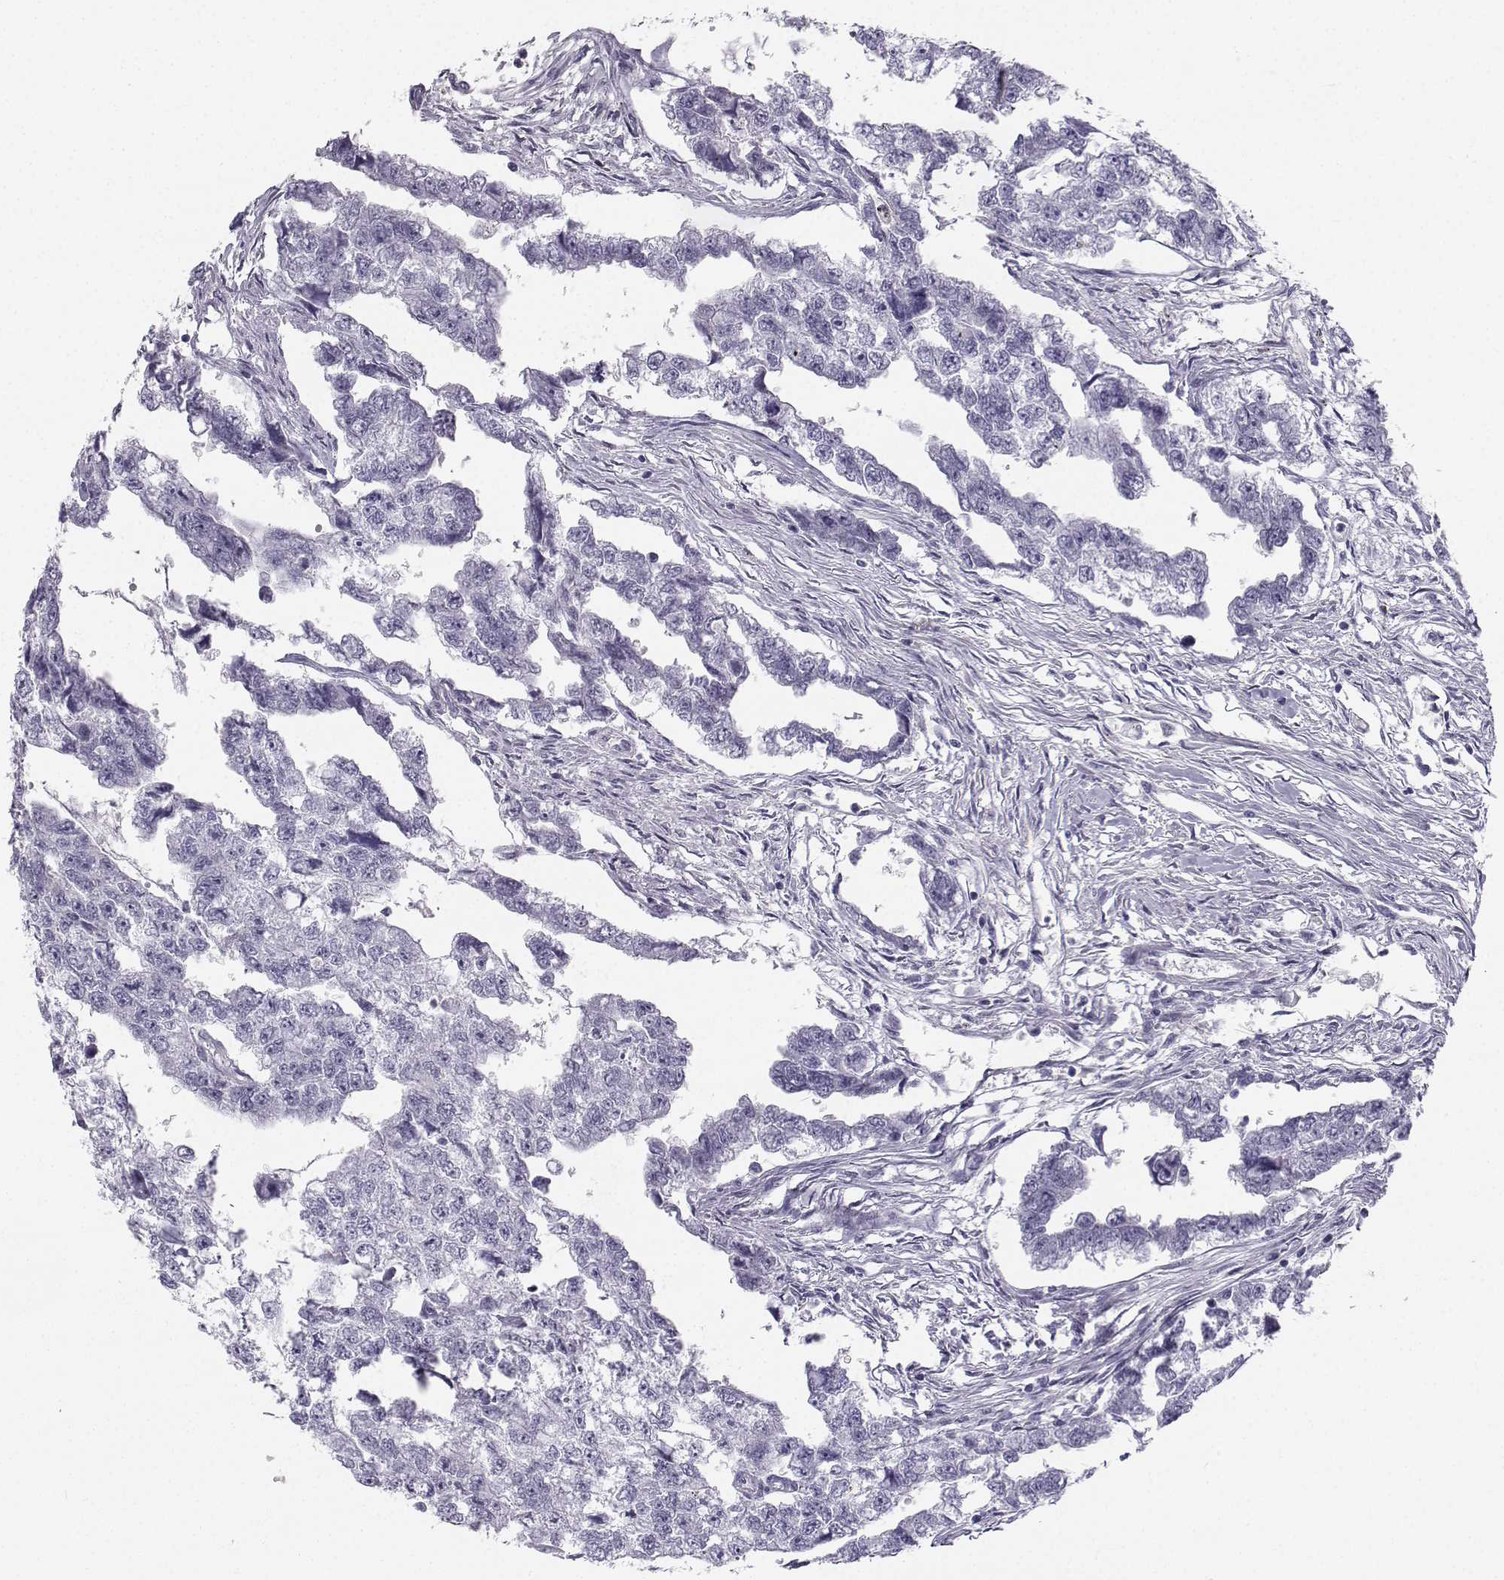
{"staining": {"intensity": "negative", "quantity": "none", "location": "none"}, "tissue": "testis cancer", "cell_type": "Tumor cells", "image_type": "cancer", "snomed": [{"axis": "morphology", "description": "Carcinoma, Embryonal, NOS"}, {"axis": "morphology", "description": "Teratoma, malignant, NOS"}, {"axis": "topography", "description": "Testis"}], "caption": "This image is of malignant teratoma (testis) stained with immunohistochemistry to label a protein in brown with the nuclei are counter-stained blue. There is no expression in tumor cells. (IHC, brightfield microscopy, high magnification).", "gene": "SYCE1", "patient": {"sex": "male", "age": 44}}